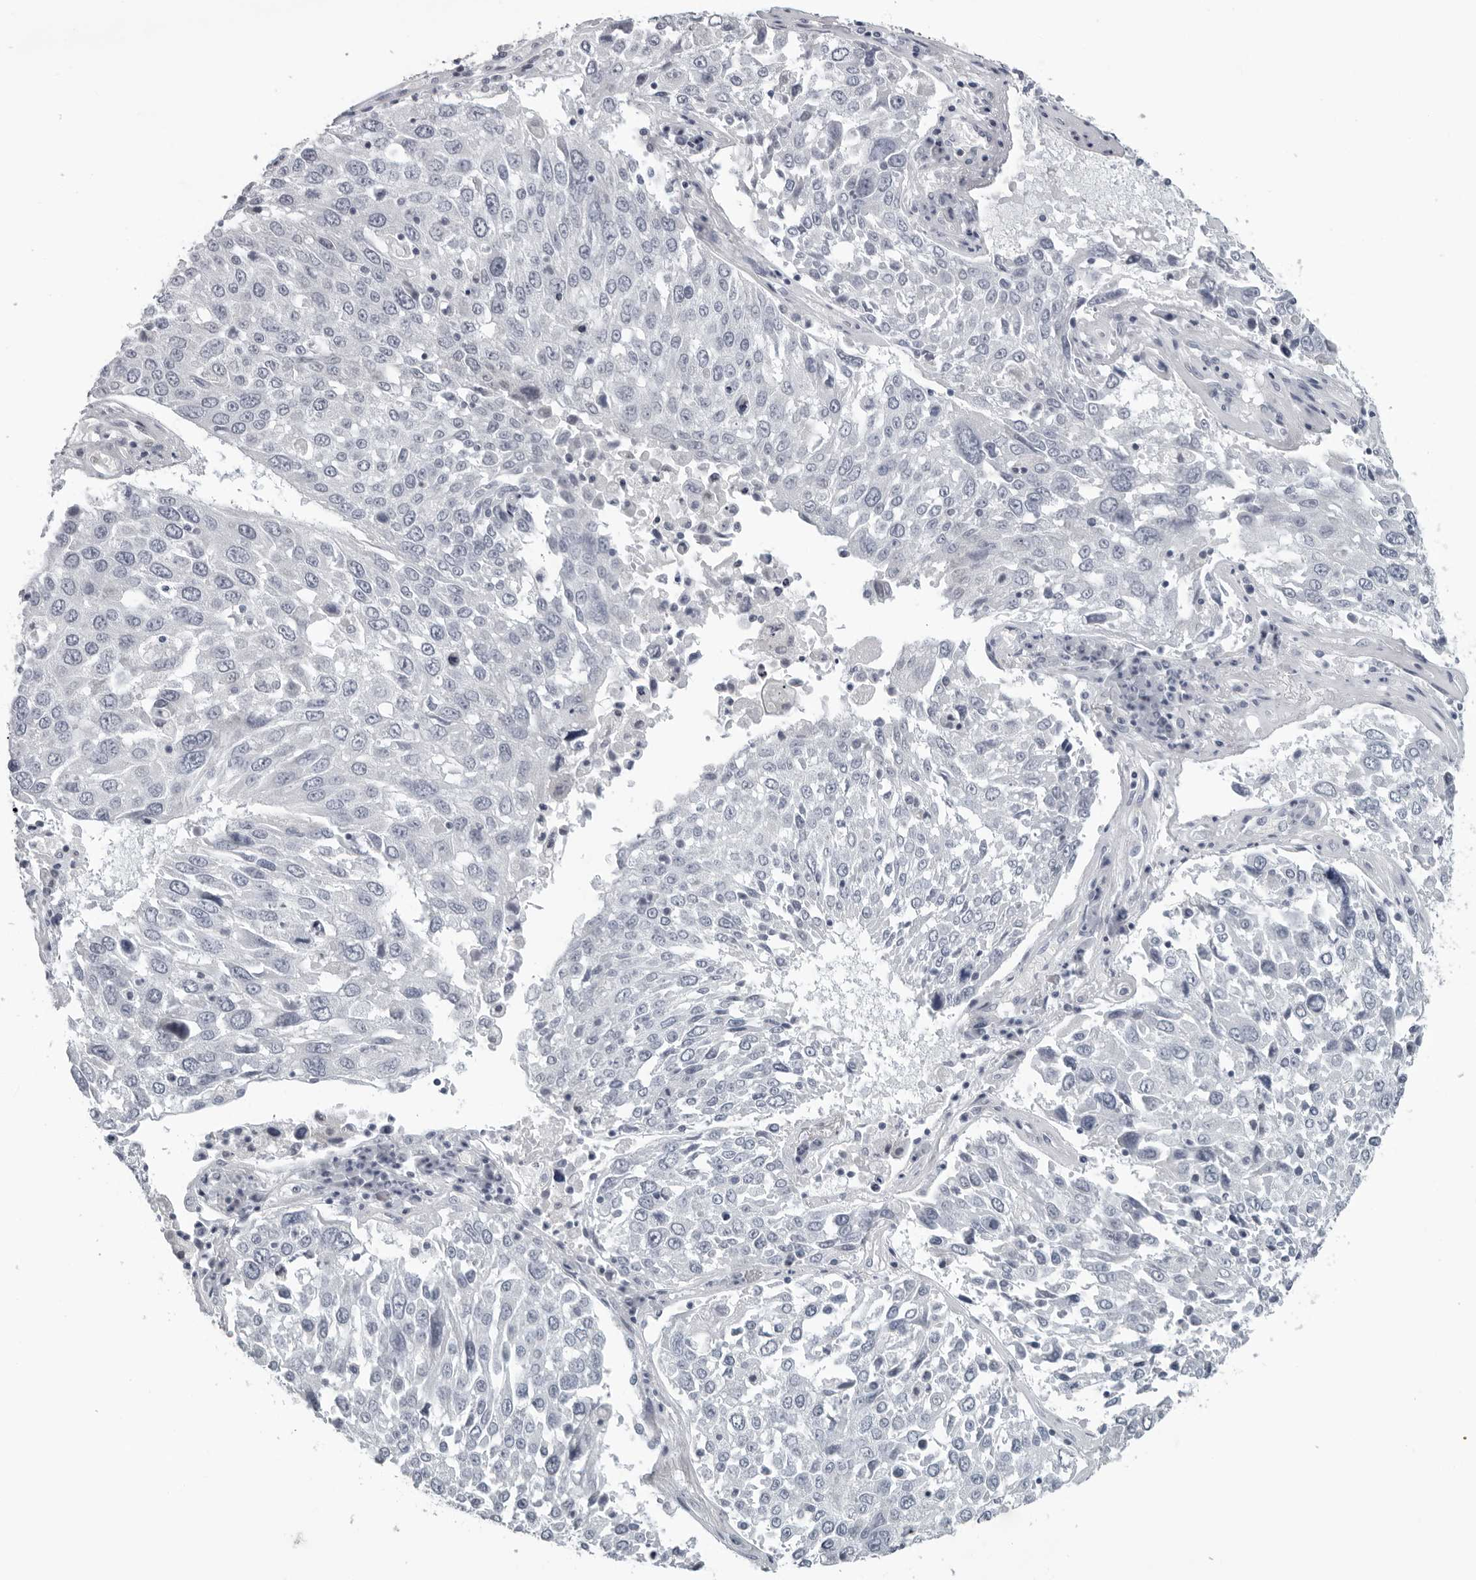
{"staining": {"intensity": "negative", "quantity": "none", "location": "none"}, "tissue": "lung cancer", "cell_type": "Tumor cells", "image_type": "cancer", "snomed": [{"axis": "morphology", "description": "Squamous cell carcinoma, NOS"}, {"axis": "topography", "description": "Lung"}], "caption": "An image of lung cancer stained for a protein exhibits no brown staining in tumor cells.", "gene": "OPLAH", "patient": {"sex": "male", "age": 65}}